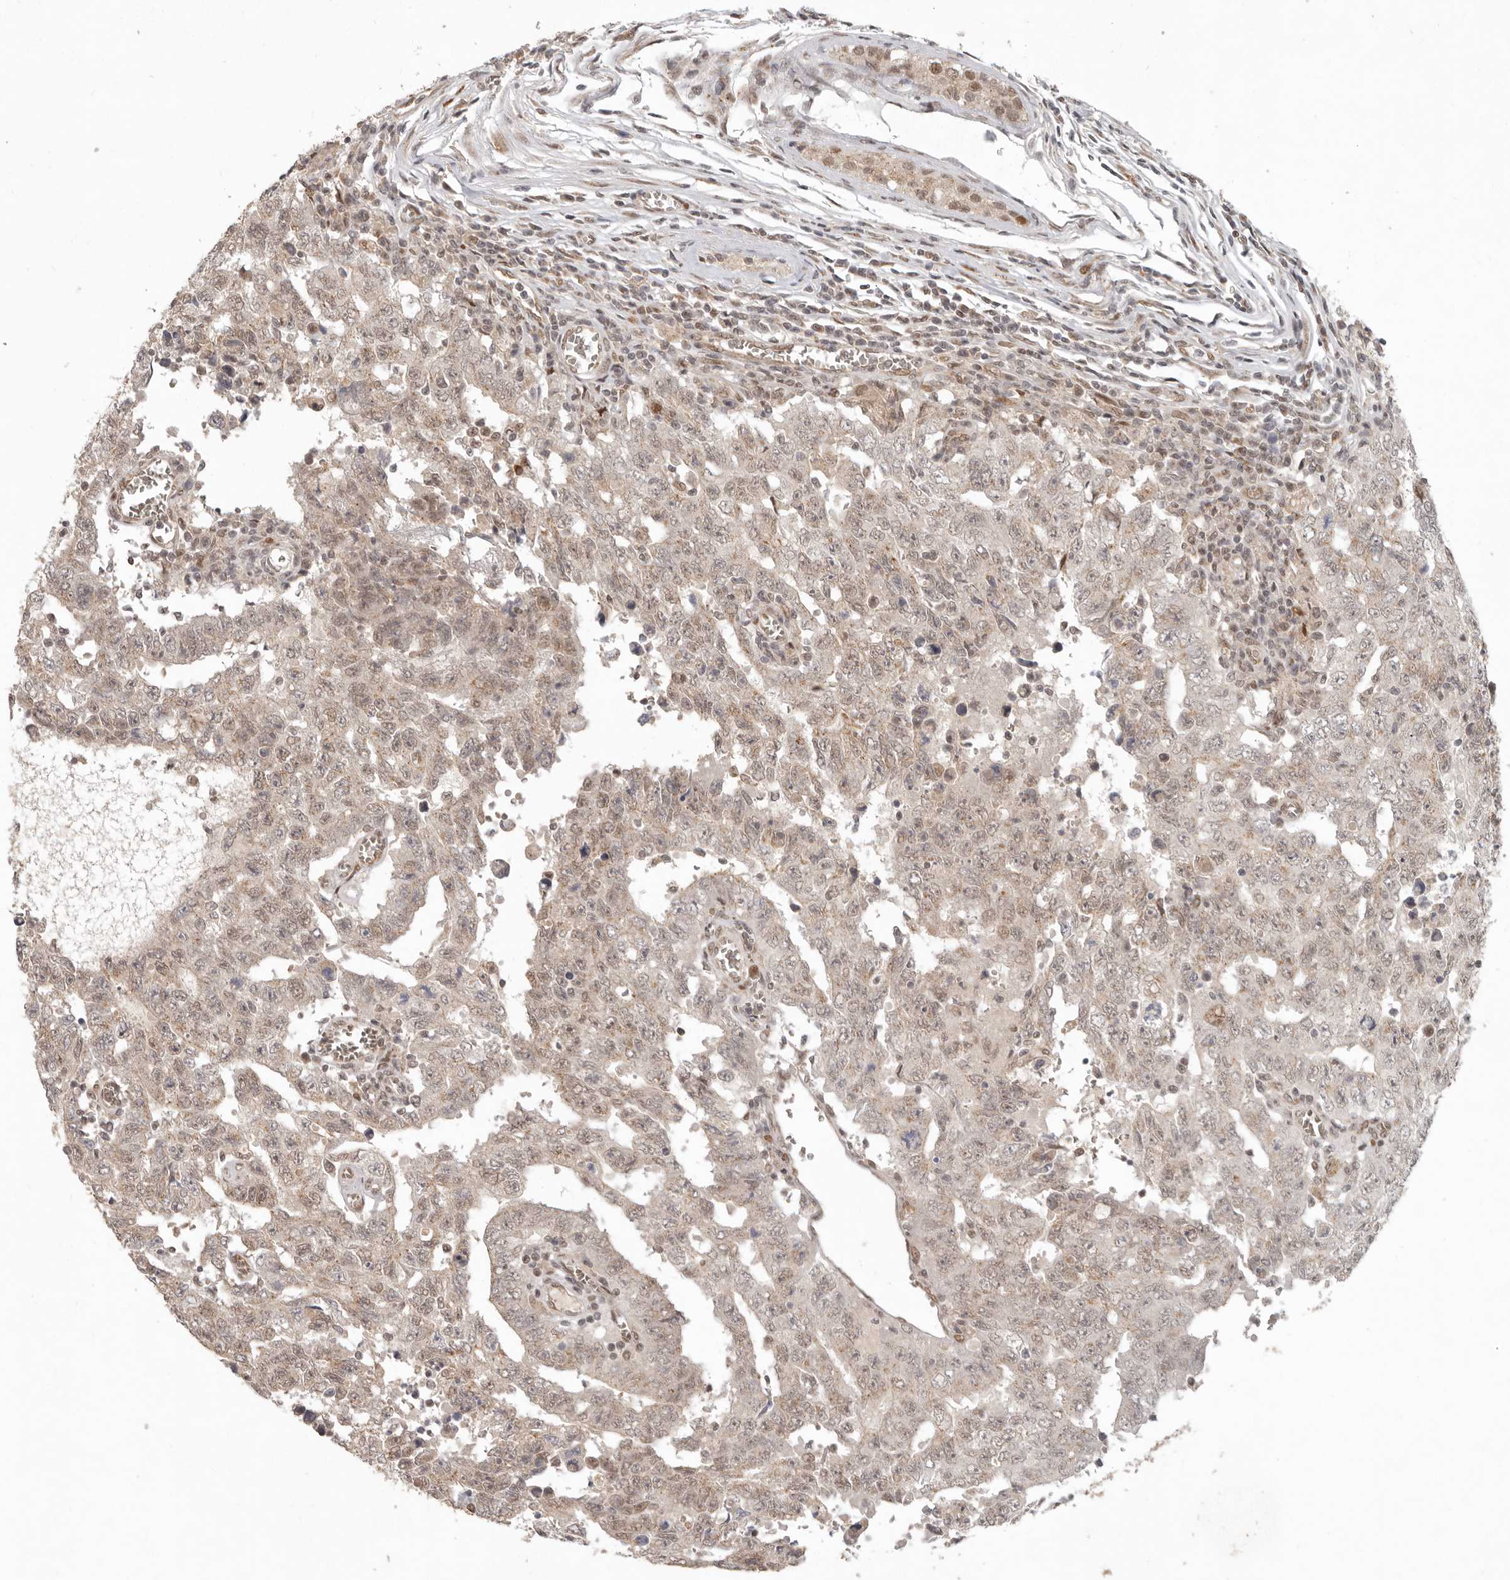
{"staining": {"intensity": "moderate", "quantity": "25%-75%", "location": "cytoplasmic/membranous,nuclear"}, "tissue": "testis cancer", "cell_type": "Tumor cells", "image_type": "cancer", "snomed": [{"axis": "morphology", "description": "Carcinoma, Embryonal, NOS"}, {"axis": "topography", "description": "Testis"}], "caption": "Testis cancer tissue demonstrates moderate cytoplasmic/membranous and nuclear expression in about 25%-75% of tumor cells, visualized by immunohistochemistry. (IHC, brightfield microscopy, high magnification).", "gene": "LRRC75A", "patient": {"sex": "male", "age": 26}}